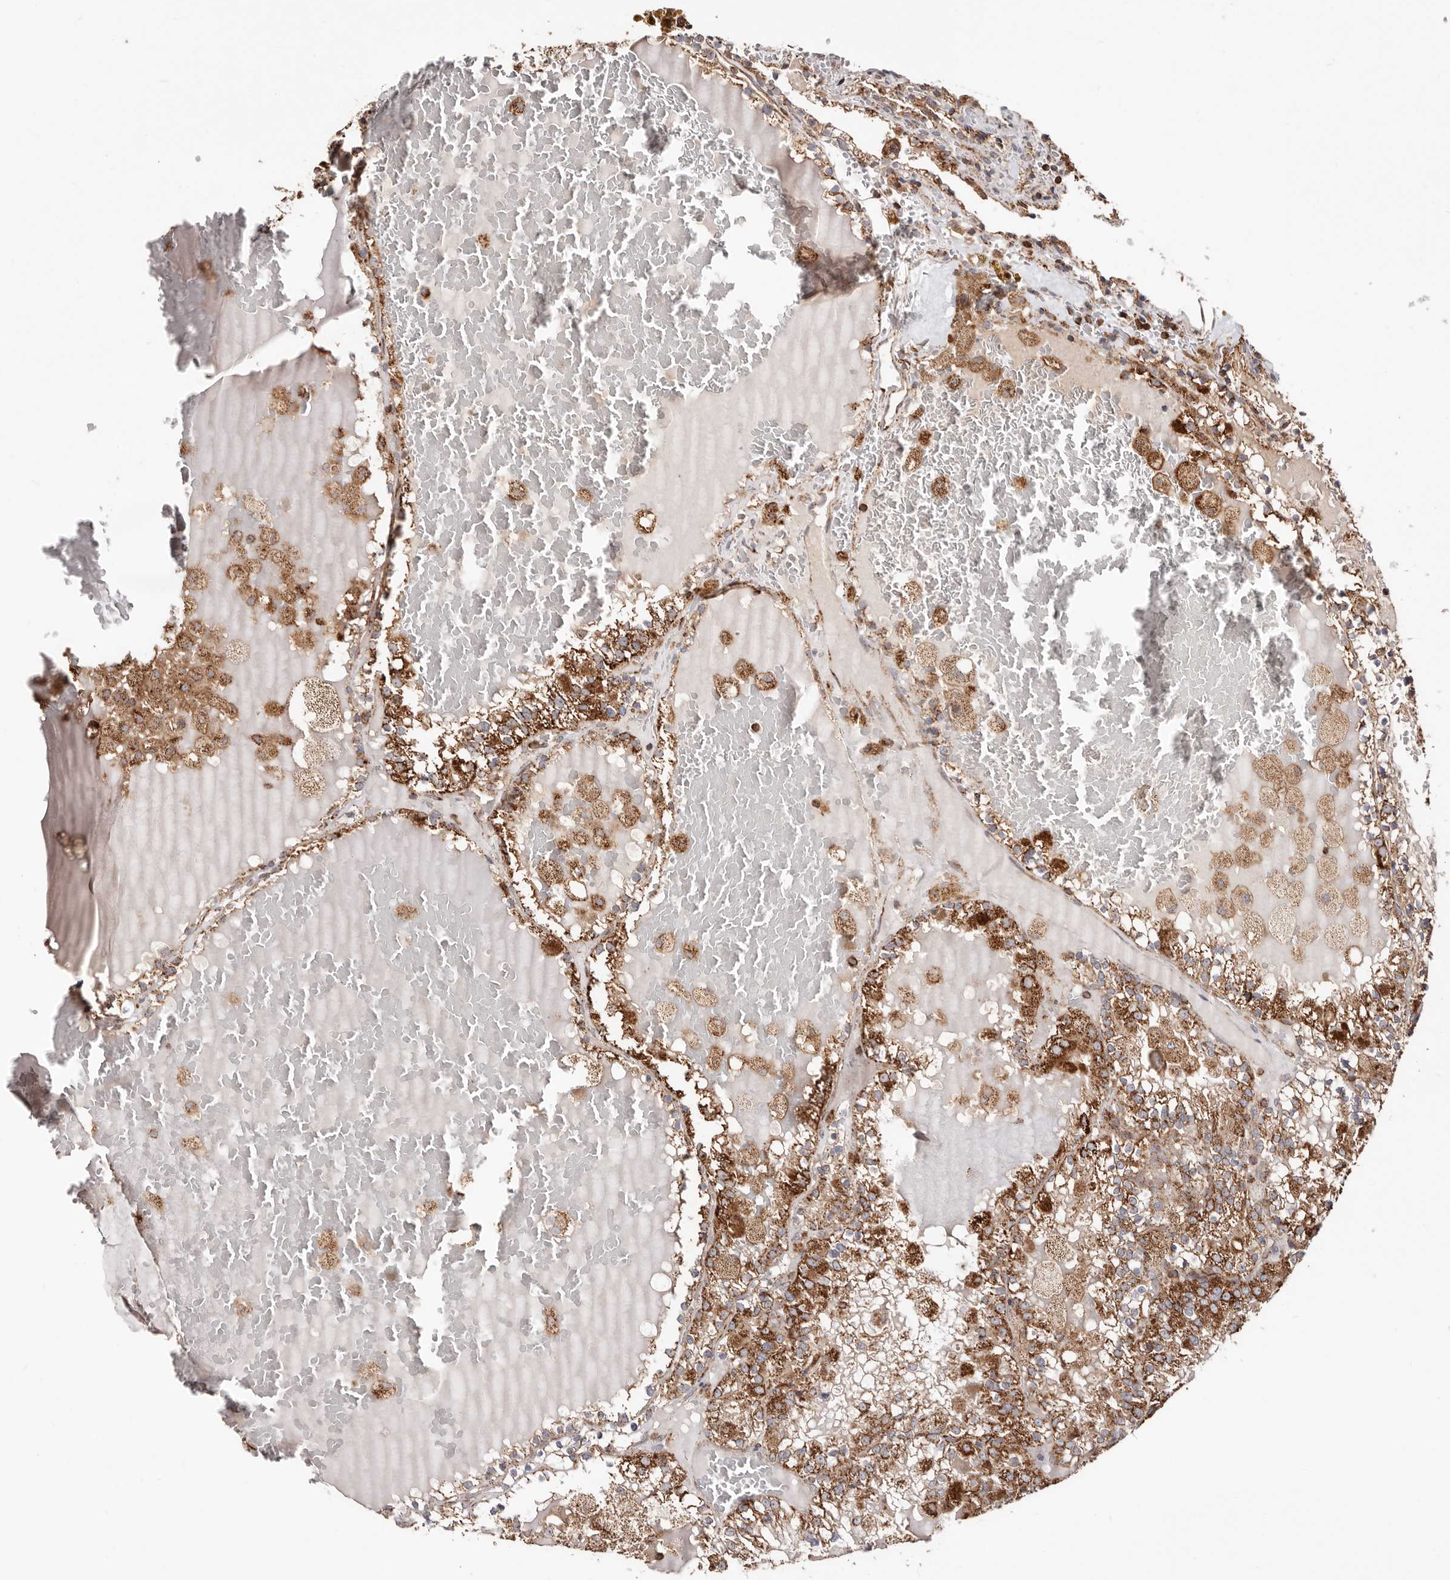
{"staining": {"intensity": "strong", "quantity": "25%-75%", "location": "cytoplasmic/membranous"}, "tissue": "renal cancer", "cell_type": "Tumor cells", "image_type": "cancer", "snomed": [{"axis": "morphology", "description": "Adenocarcinoma, NOS"}, {"axis": "topography", "description": "Kidney"}], "caption": "Immunohistochemistry (IHC) (DAB (3,3'-diaminobenzidine)) staining of human renal cancer (adenocarcinoma) exhibits strong cytoplasmic/membranous protein positivity in about 25%-75% of tumor cells. The staining was performed using DAB (3,3'-diaminobenzidine) to visualize the protein expression in brown, while the nuclei were stained in blue with hematoxylin (Magnification: 20x).", "gene": "PRKACB", "patient": {"sex": "female", "age": 56}}